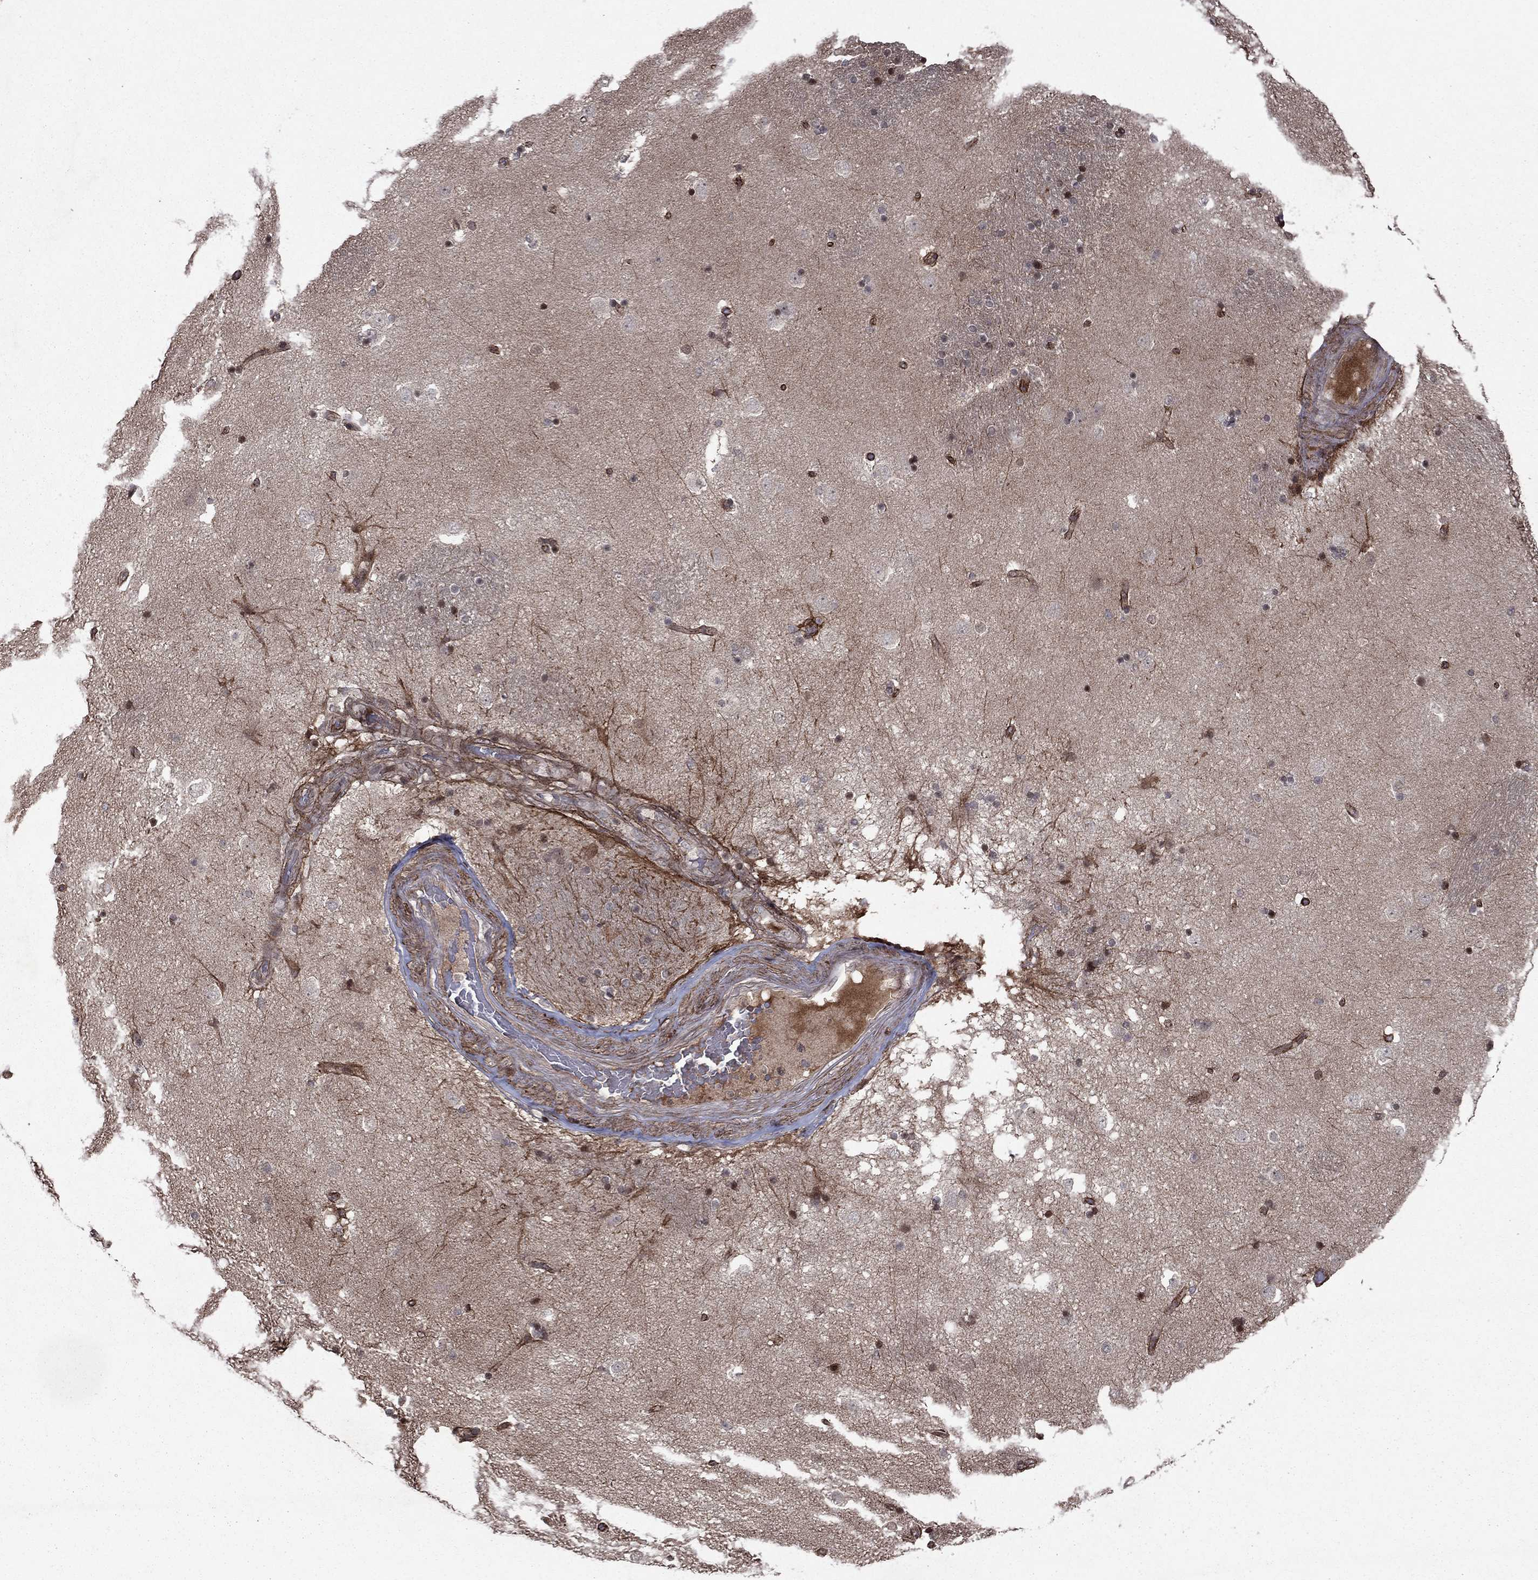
{"staining": {"intensity": "moderate", "quantity": "25%-75%", "location": "nuclear"}, "tissue": "caudate", "cell_type": "Glial cells", "image_type": "normal", "snomed": [{"axis": "morphology", "description": "Normal tissue, NOS"}, {"axis": "topography", "description": "Lateral ventricle wall"}], "caption": "The micrograph shows staining of benign caudate, revealing moderate nuclear protein positivity (brown color) within glial cells.", "gene": "SORBS1", "patient": {"sex": "male", "age": 51}}